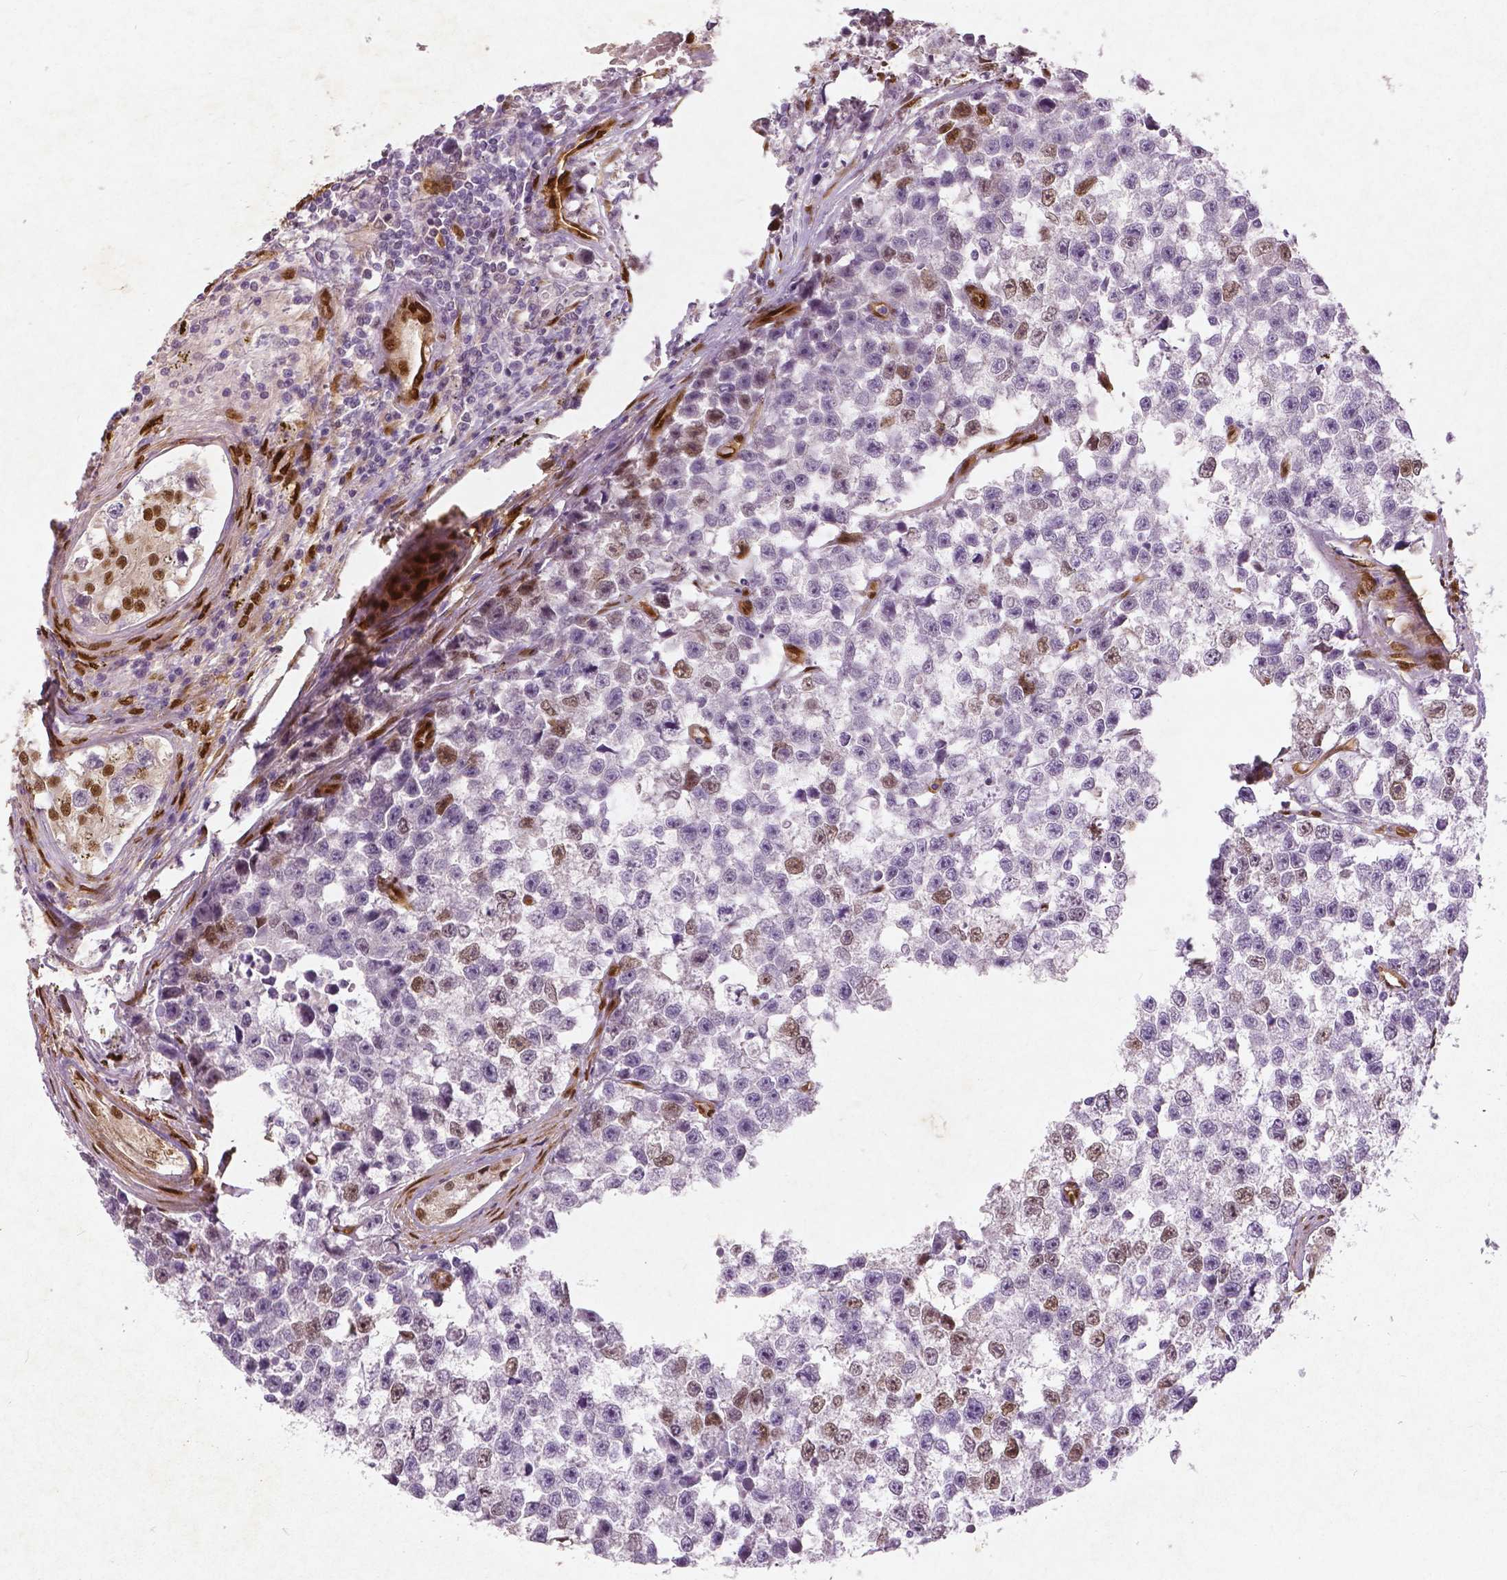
{"staining": {"intensity": "moderate", "quantity": "<25%", "location": "nuclear"}, "tissue": "testis cancer", "cell_type": "Tumor cells", "image_type": "cancer", "snomed": [{"axis": "morphology", "description": "Seminoma, NOS"}, {"axis": "topography", "description": "Testis"}], "caption": "Immunohistochemistry image of neoplastic tissue: human testis seminoma stained using immunohistochemistry demonstrates low levels of moderate protein expression localized specifically in the nuclear of tumor cells, appearing as a nuclear brown color.", "gene": "WWTR1", "patient": {"sex": "male", "age": 26}}